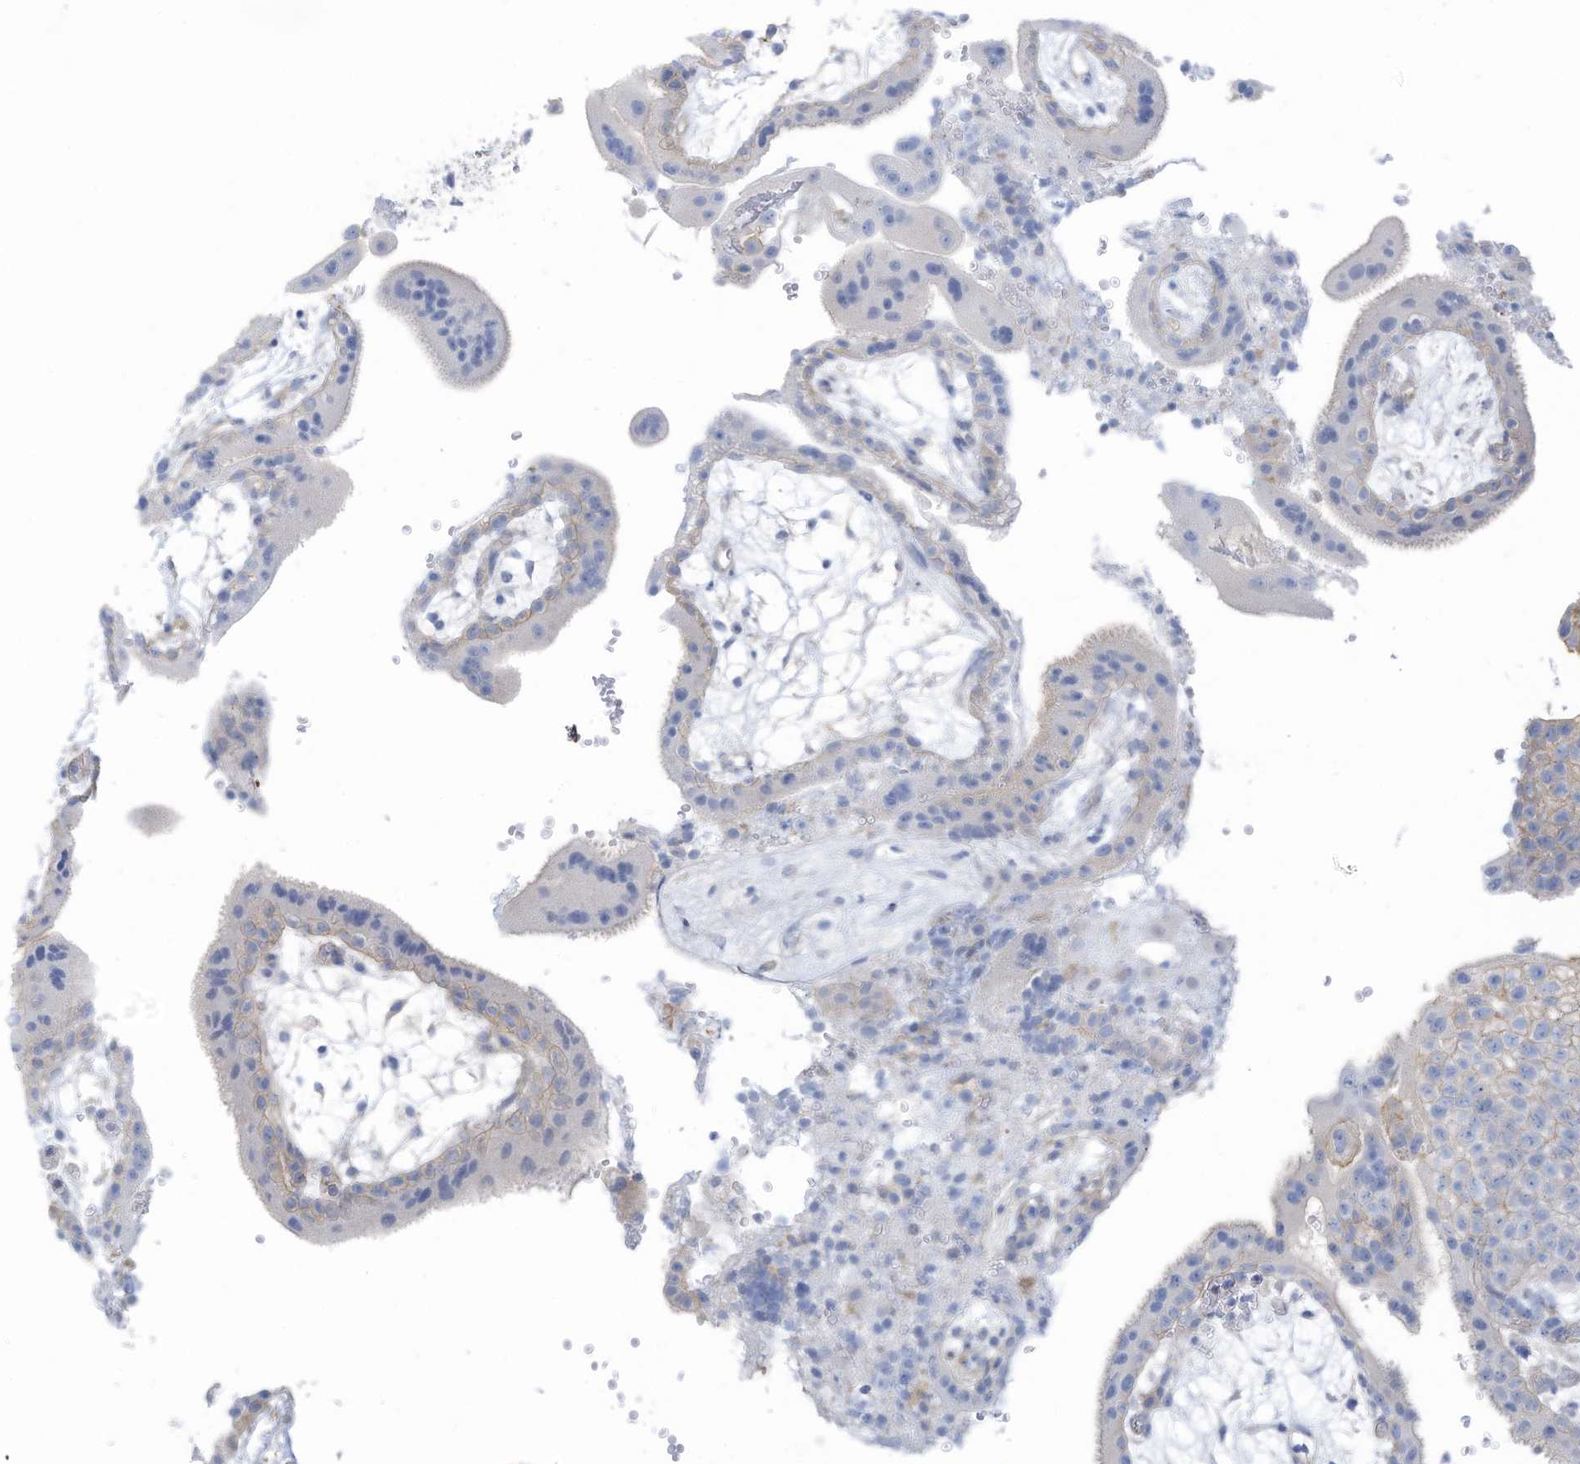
{"staining": {"intensity": "weak", "quantity": "<25%", "location": "cytoplasmic/membranous"}, "tissue": "placenta", "cell_type": "Trophoblastic cells", "image_type": "normal", "snomed": [{"axis": "morphology", "description": "Normal tissue, NOS"}, {"axis": "topography", "description": "Placenta"}], "caption": "Trophoblastic cells are negative for protein expression in unremarkable human placenta. (Brightfield microscopy of DAB immunohistochemistry (IHC) at high magnification).", "gene": "ZNF846", "patient": {"sex": "female", "age": 18}}